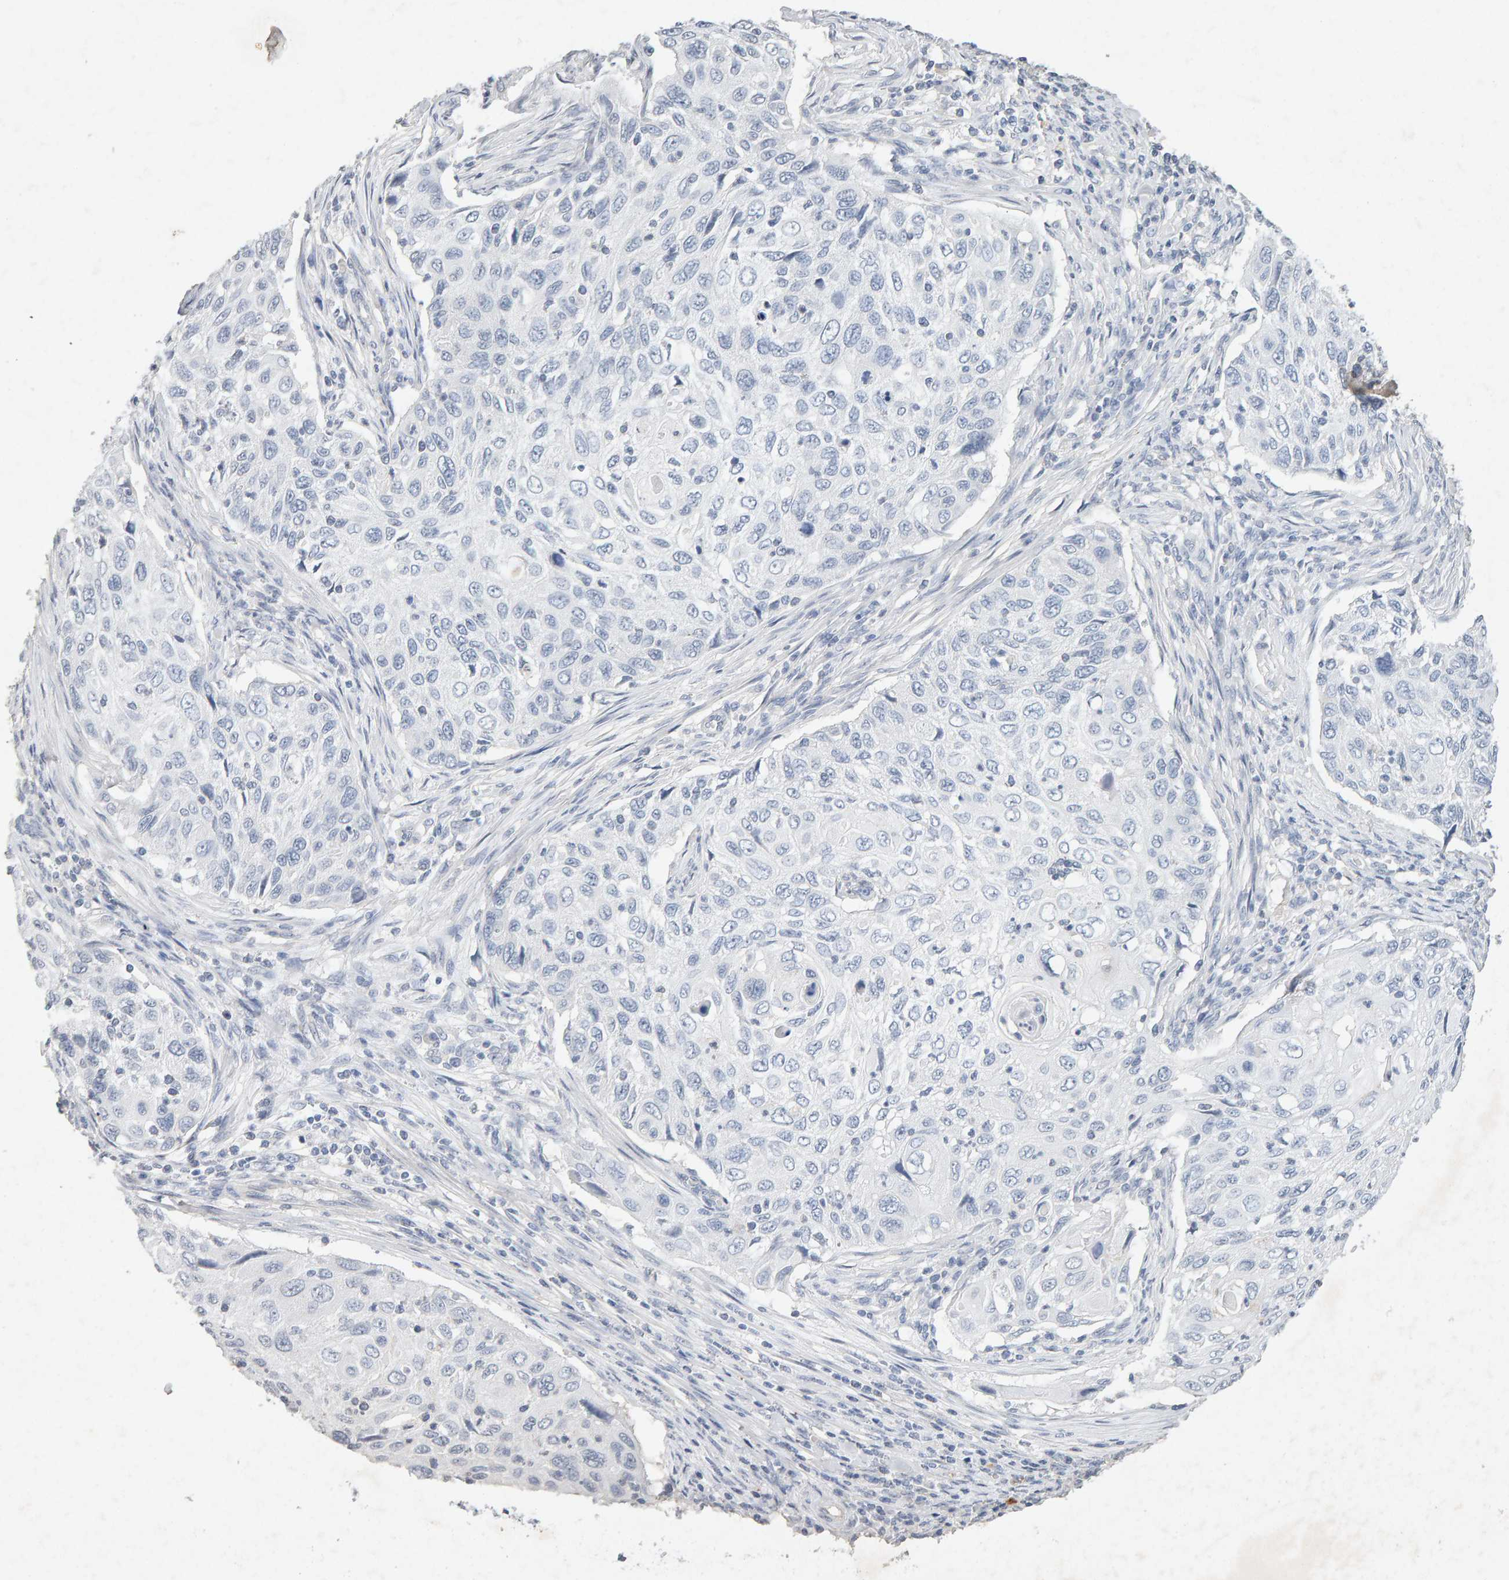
{"staining": {"intensity": "negative", "quantity": "none", "location": "none"}, "tissue": "cervical cancer", "cell_type": "Tumor cells", "image_type": "cancer", "snomed": [{"axis": "morphology", "description": "Squamous cell carcinoma, NOS"}, {"axis": "topography", "description": "Cervix"}], "caption": "A histopathology image of human cervical squamous cell carcinoma is negative for staining in tumor cells. (Stains: DAB IHC with hematoxylin counter stain, Microscopy: brightfield microscopy at high magnification).", "gene": "PTPRM", "patient": {"sex": "female", "age": 70}}